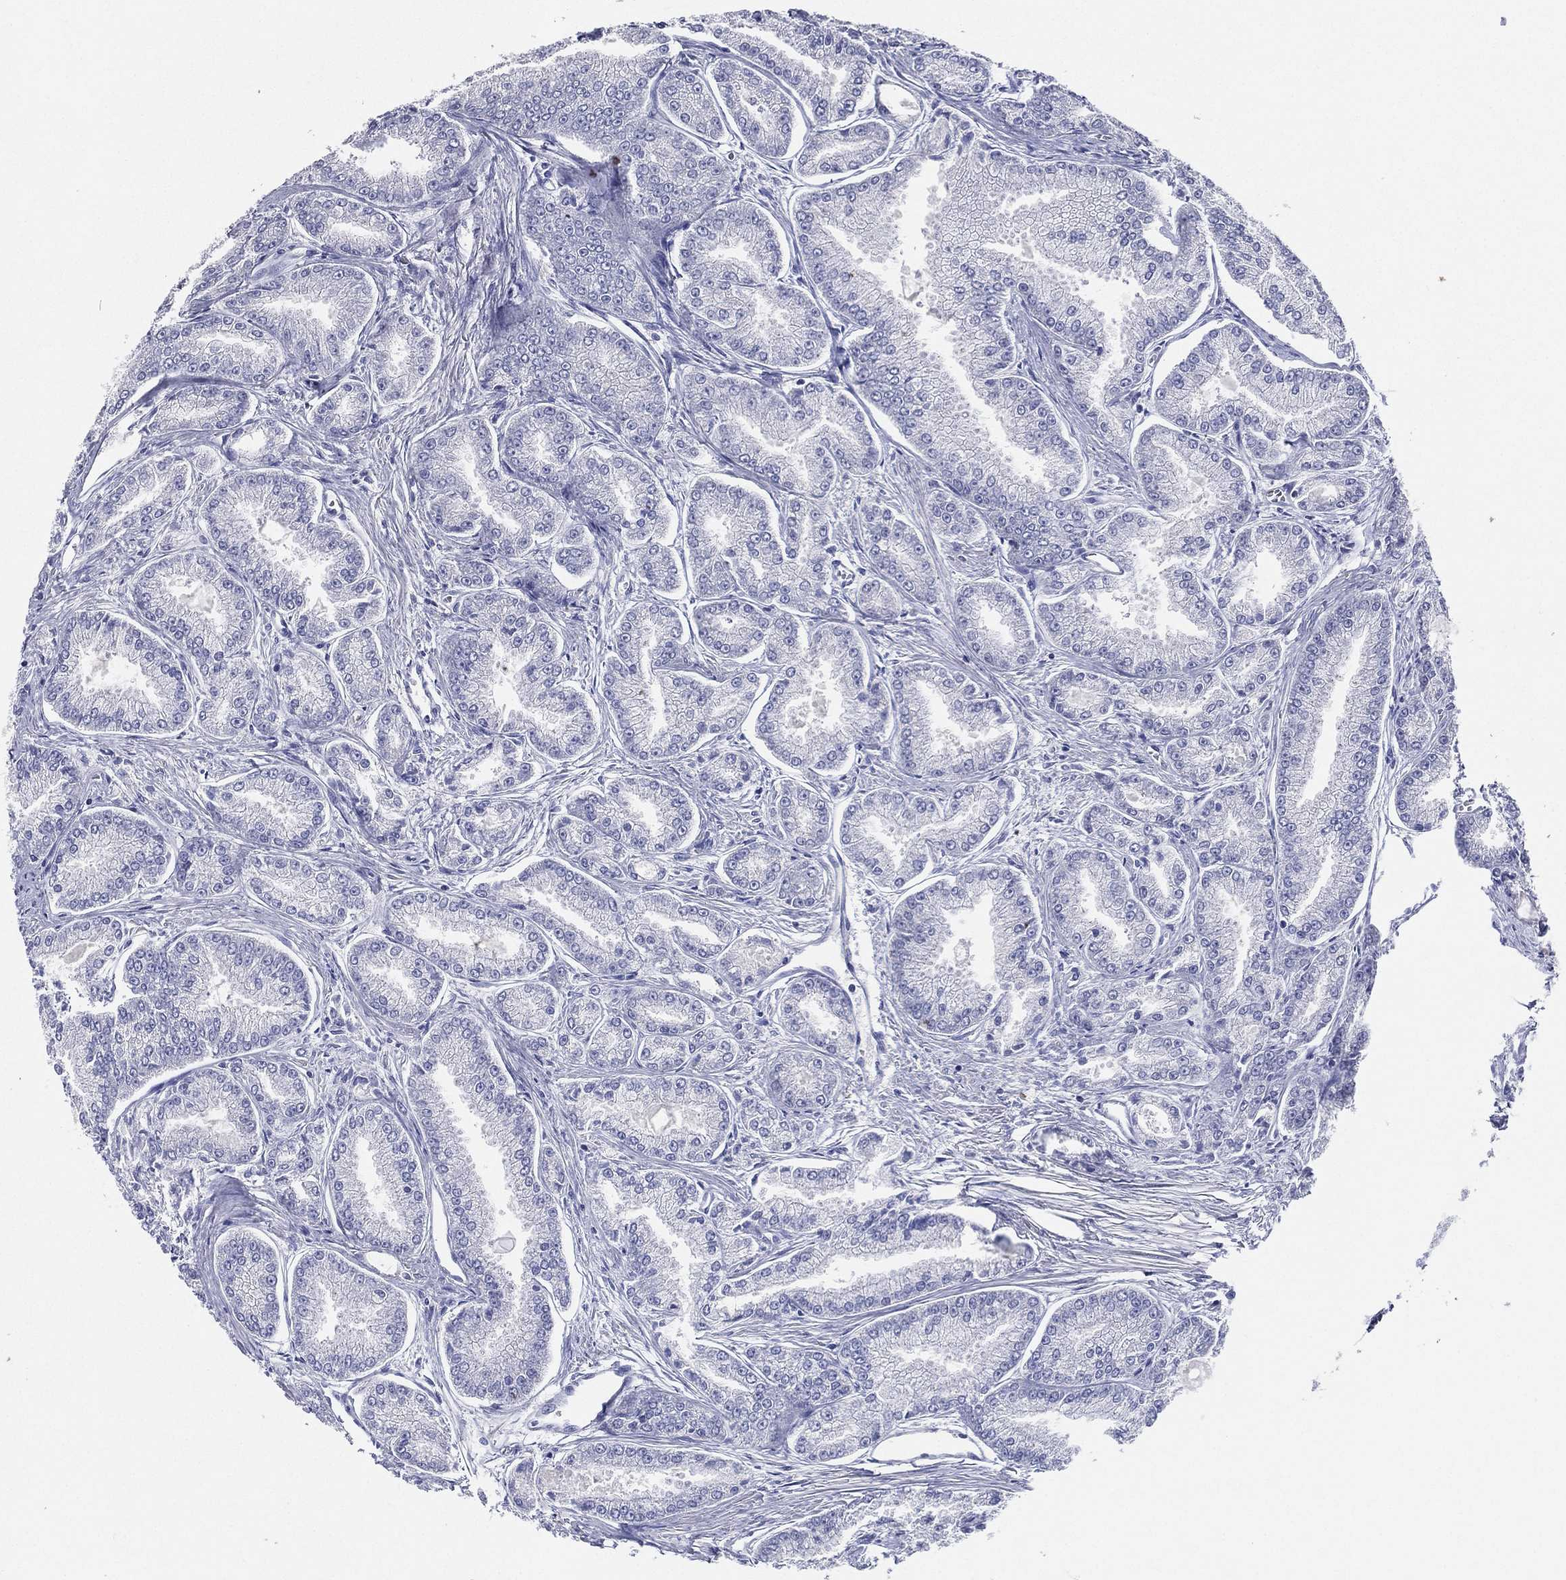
{"staining": {"intensity": "negative", "quantity": "none", "location": "none"}, "tissue": "prostate cancer", "cell_type": "Tumor cells", "image_type": "cancer", "snomed": [{"axis": "morphology", "description": "Adenocarcinoma, NOS"}, {"axis": "morphology", "description": "Adenocarcinoma, High grade"}, {"axis": "topography", "description": "Prostate"}], "caption": "DAB (3,3'-diaminobenzidine) immunohistochemical staining of prostate adenocarcinoma exhibits no significant expression in tumor cells.", "gene": "SLC13A4", "patient": {"sex": "male", "age": 70}}